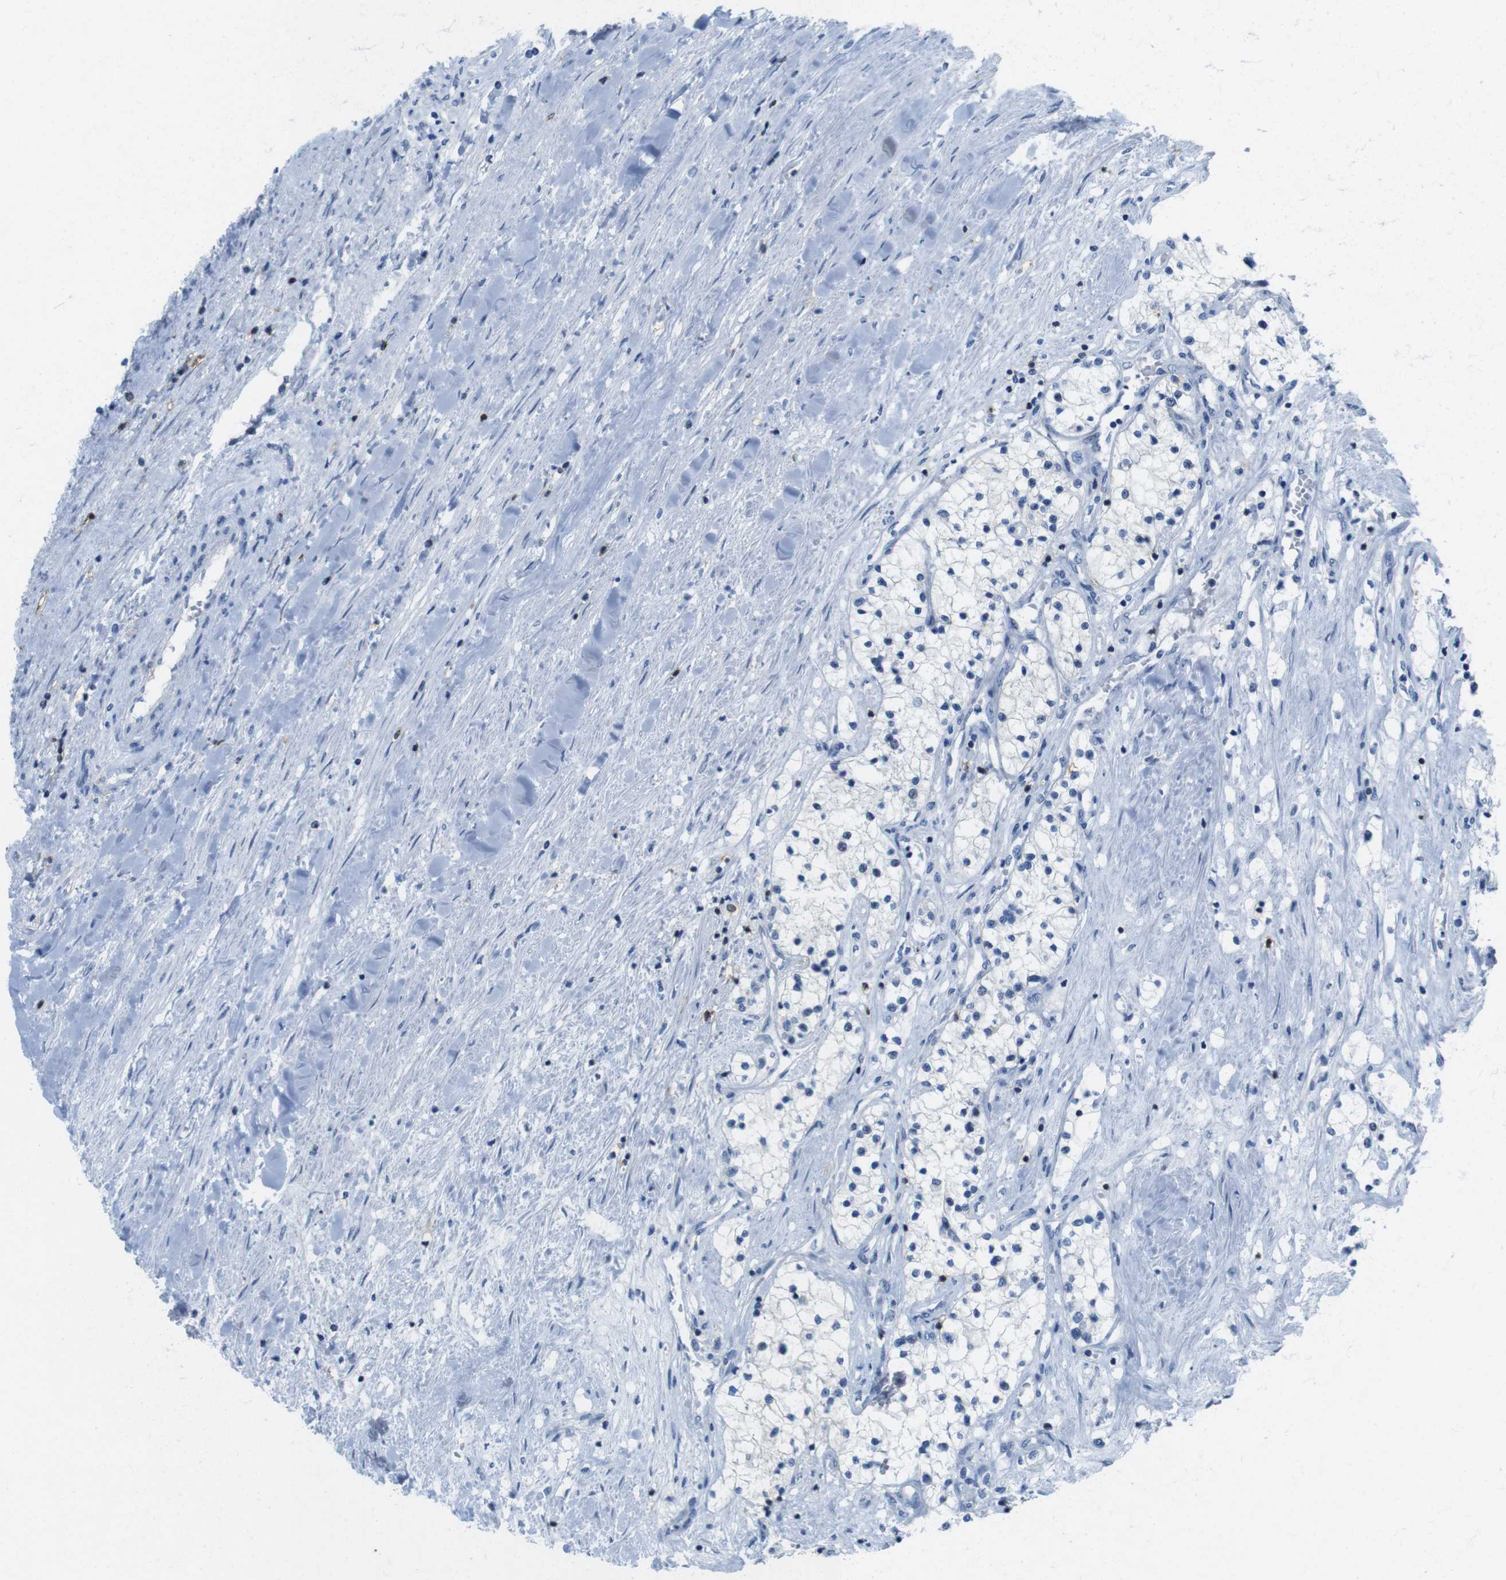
{"staining": {"intensity": "negative", "quantity": "none", "location": "none"}, "tissue": "renal cancer", "cell_type": "Tumor cells", "image_type": "cancer", "snomed": [{"axis": "morphology", "description": "Adenocarcinoma, NOS"}, {"axis": "topography", "description": "Kidney"}], "caption": "IHC of human renal adenocarcinoma reveals no expression in tumor cells.", "gene": "CD5", "patient": {"sex": "male", "age": 68}}